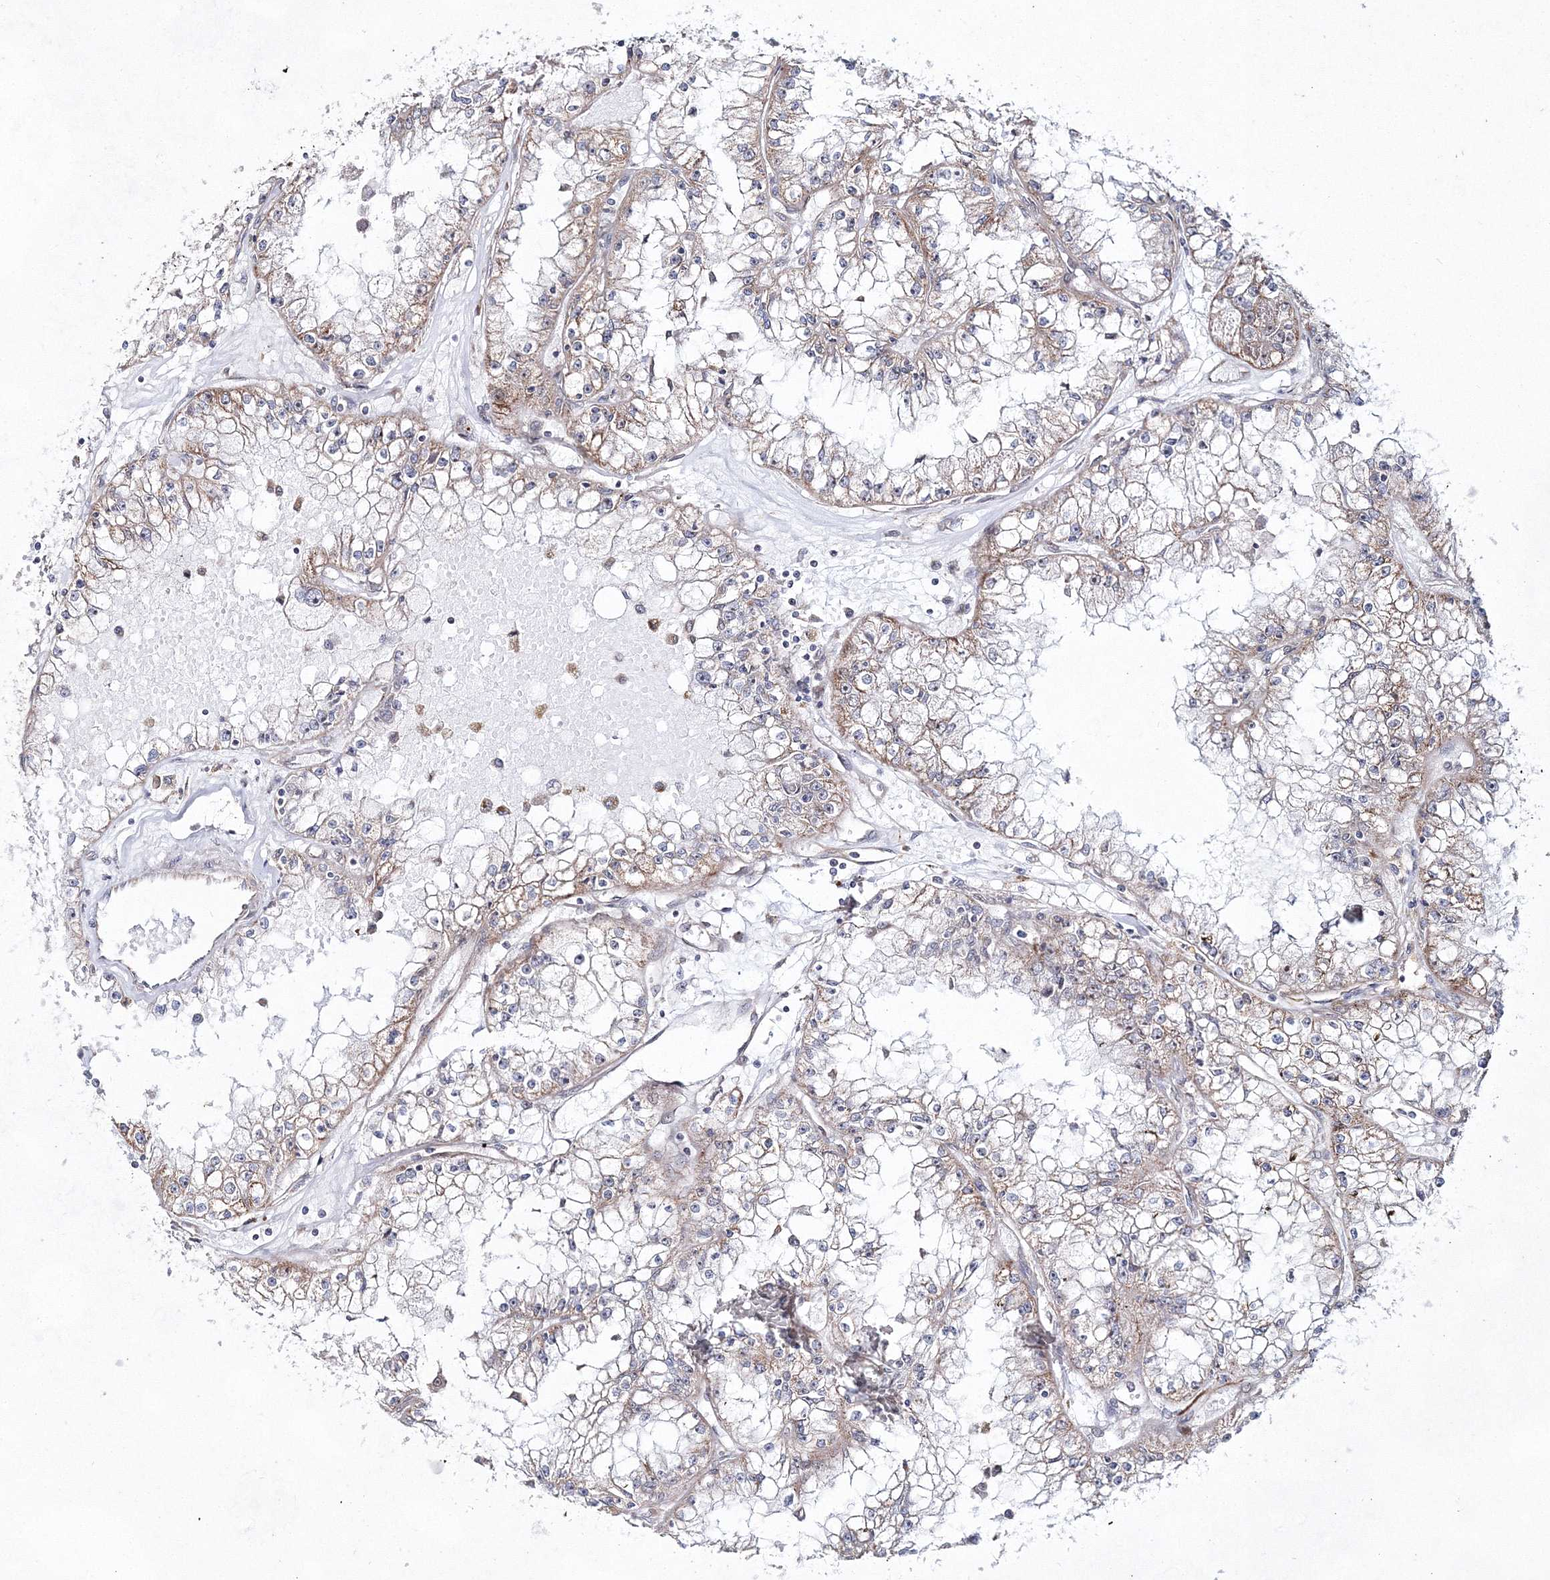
{"staining": {"intensity": "weak", "quantity": "25%-75%", "location": "cytoplasmic/membranous"}, "tissue": "renal cancer", "cell_type": "Tumor cells", "image_type": "cancer", "snomed": [{"axis": "morphology", "description": "Adenocarcinoma, NOS"}, {"axis": "topography", "description": "Kidney"}], "caption": "A micrograph of renal cancer stained for a protein exhibits weak cytoplasmic/membranous brown staining in tumor cells. The protein is stained brown, and the nuclei are stained in blue (DAB IHC with brightfield microscopy, high magnification).", "gene": "SNIP1", "patient": {"sex": "male", "age": 56}}